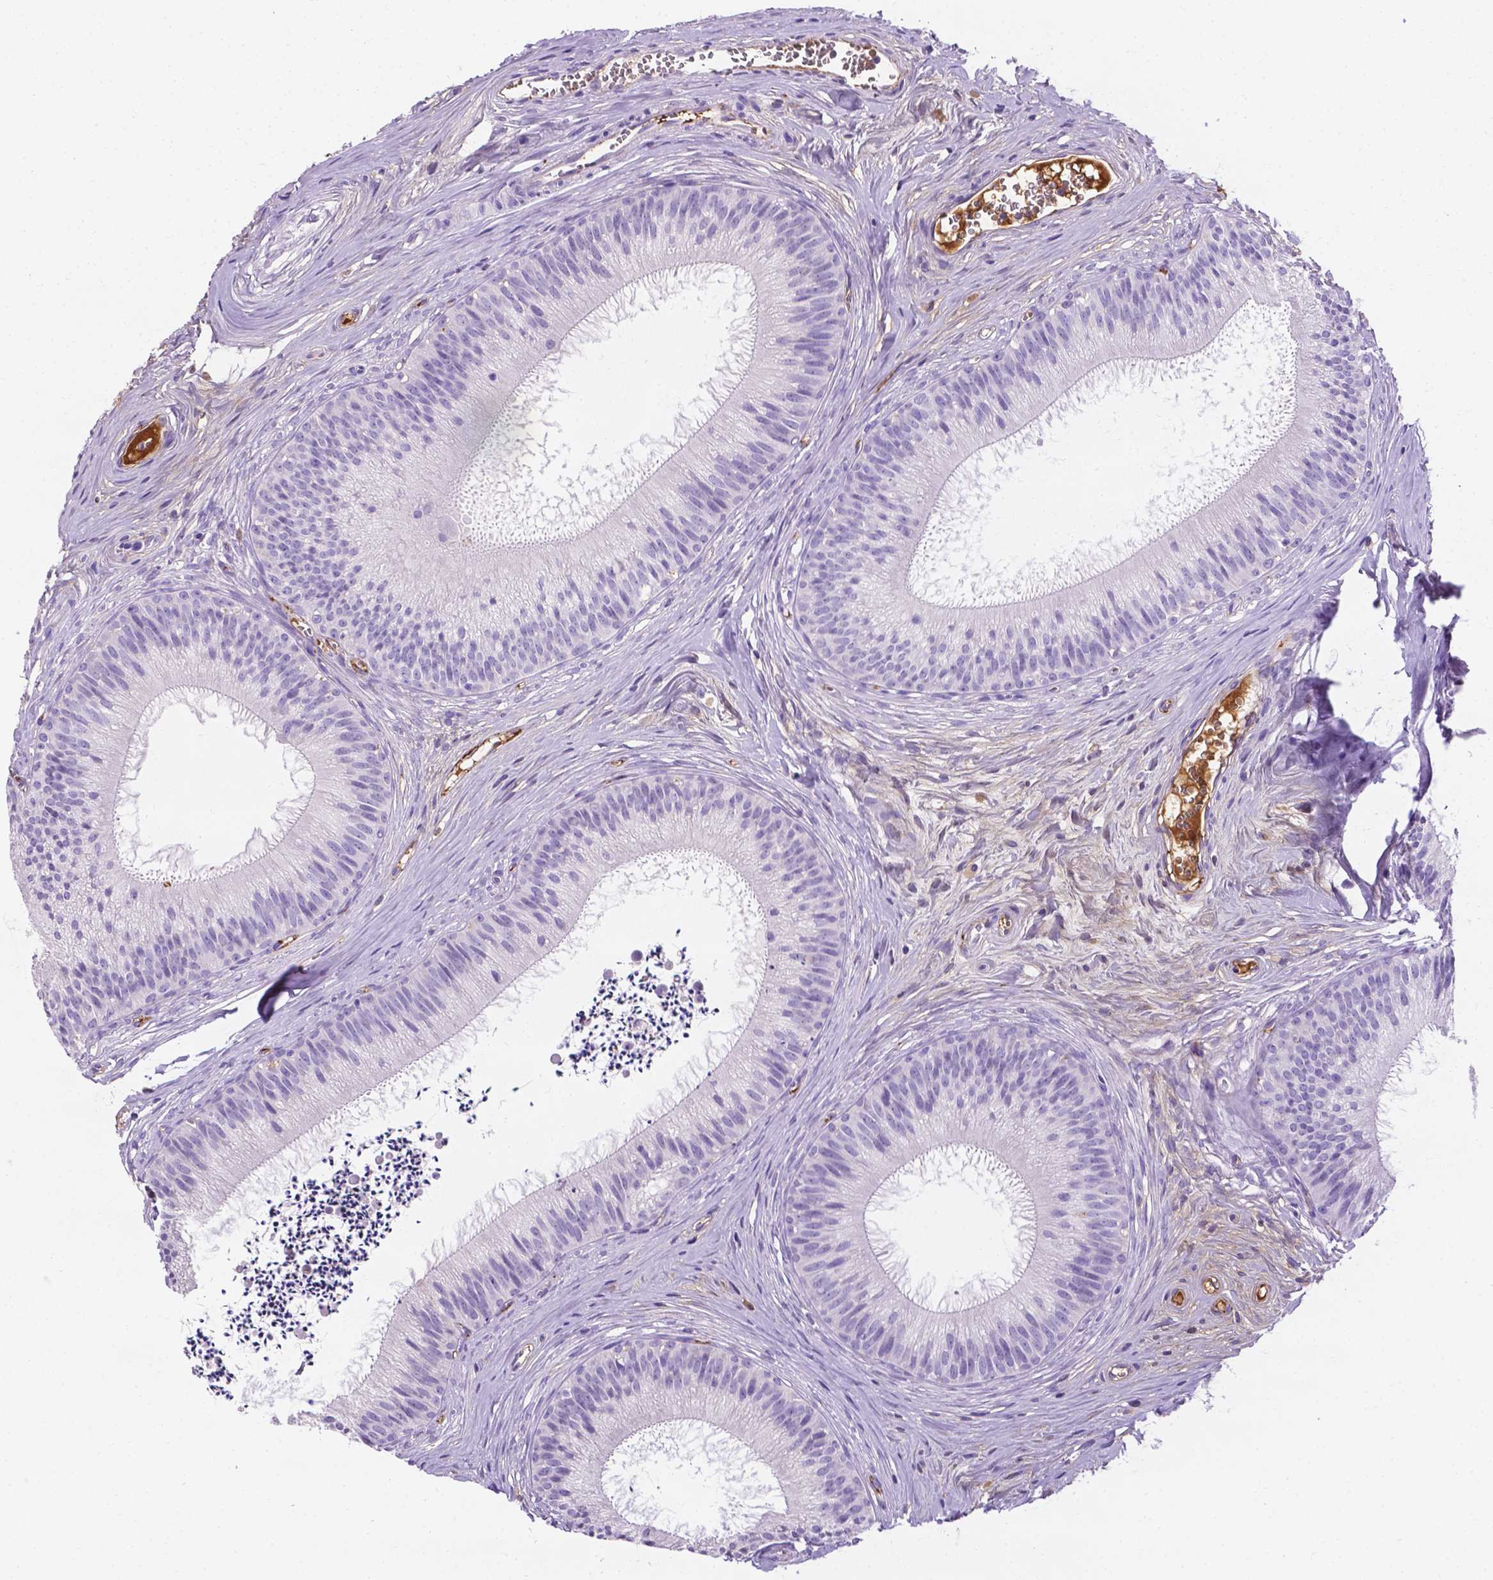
{"staining": {"intensity": "negative", "quantity": "none", "location": "none"}, "tissue": "epididymis", "cell_type": "Glandular cells", "image_type": "normal", "snomed": [{"axis": "morphology", "description": "Normal tissue, NOS"}, {"axis": "topography", "description": "Epididymis"}], "caption": "This histopathology image is of unremarkable epididymis stained with immunohistochemistry to label a protein in brown with the nuclei are counter-stained blue. There is no expression in glandular cells. (DAB (3,3'-diaminobenzidine) immunohistochemistry, high magnification).", "gene": "APOE", "patient": {"sex": "male", "age": 24}}